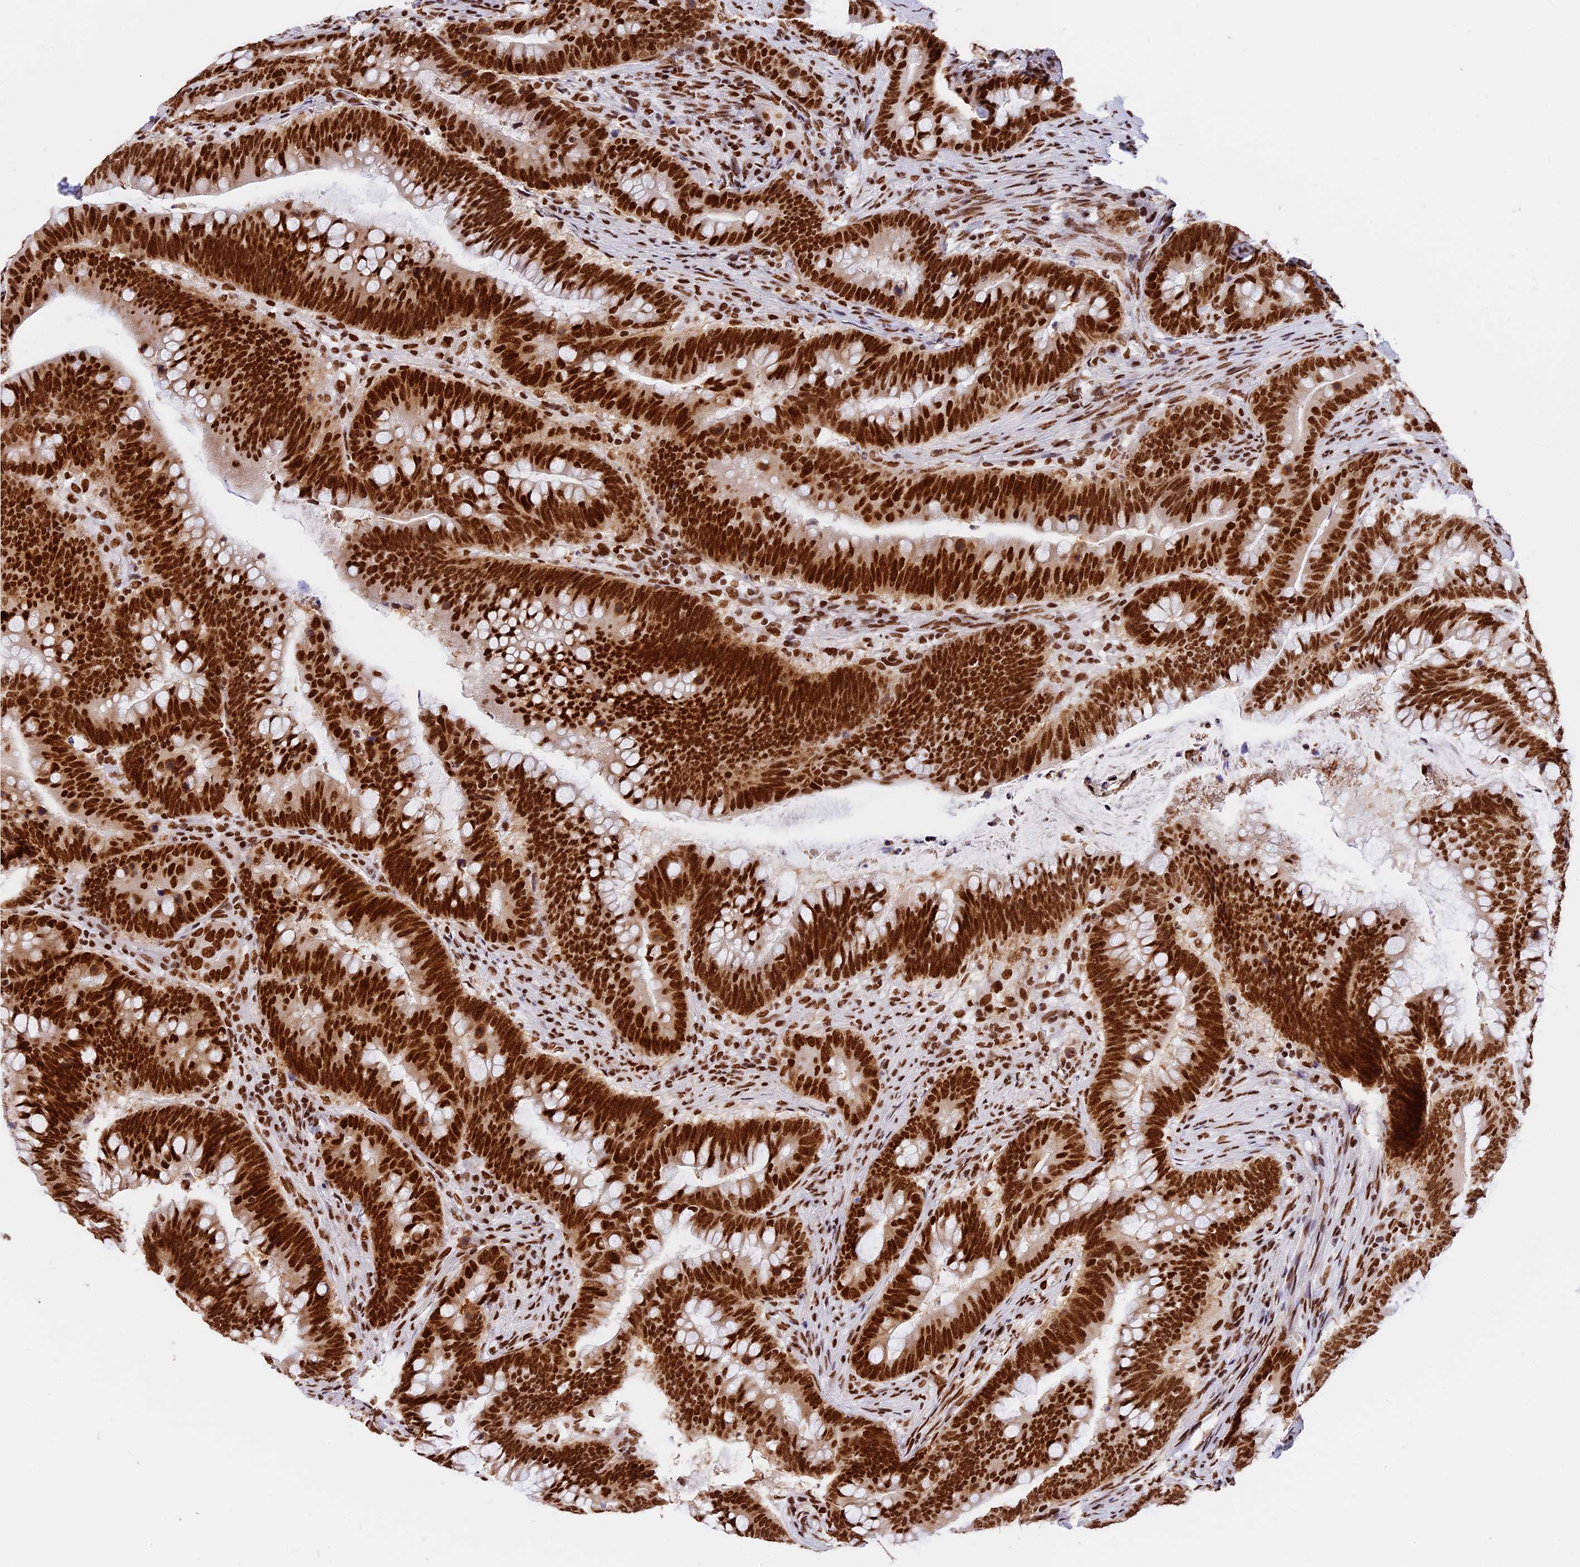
{"staining": {"intensity": "strong", "quantity": ">75%", "location": "nuclear"}, "tissue": "colorectal cancer", "cell_type": "Tumor cells", "image_type": "cancer", "snomed": [{"axis": "morphology", "description": "Adenocarcinoma, NOS"}, {"axis": "topography", "description": "Colon"}], "caption": "Protein expression analysis of colorectal cancer shows strong nuclear positivity in about >75% of tumor cells.", "gene": "SBNO1", "patient": {"sex": "female", "age": 66}}